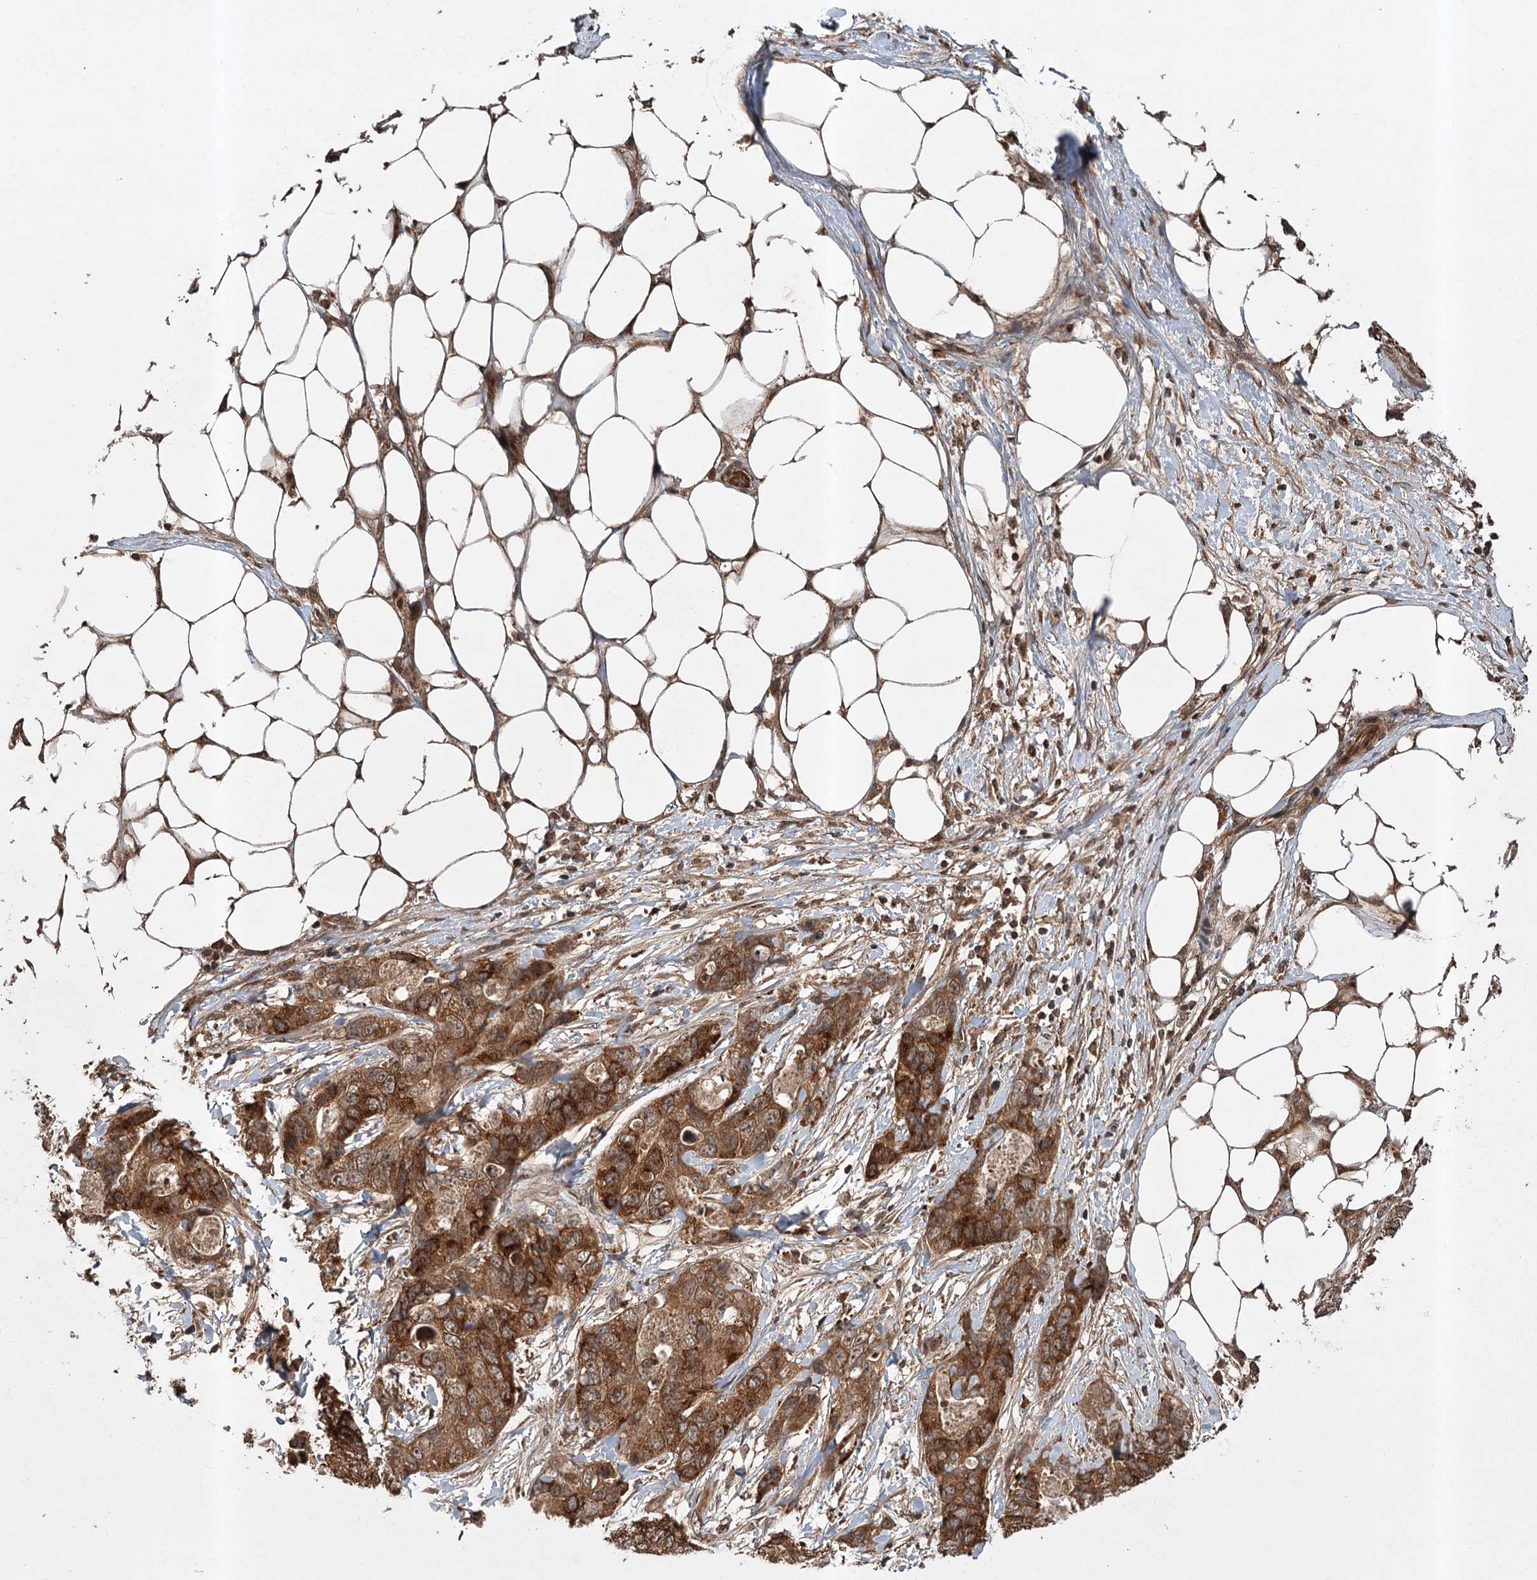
{"staining": {"intensity": "strong", "quantity": ">75%", "location": "cytoplasmic/membranous"}, "tissue": "stomach cancer", "cell_type": "Tumor cells", "image_type": "cancer", "snomed": [{"axis": "morphology", "description": "Adenocarcinoma, NOS"}, {"axis": "topography", "description": "Stomach"}], "caption": "Adenocarcinoma (stomach) stained with IHC displays strong cytoplasmic/membranous expression in approximately >75% of tumor cells.", "gene": "RPAP3", "patient": {"sex": "female", "age": 89}}